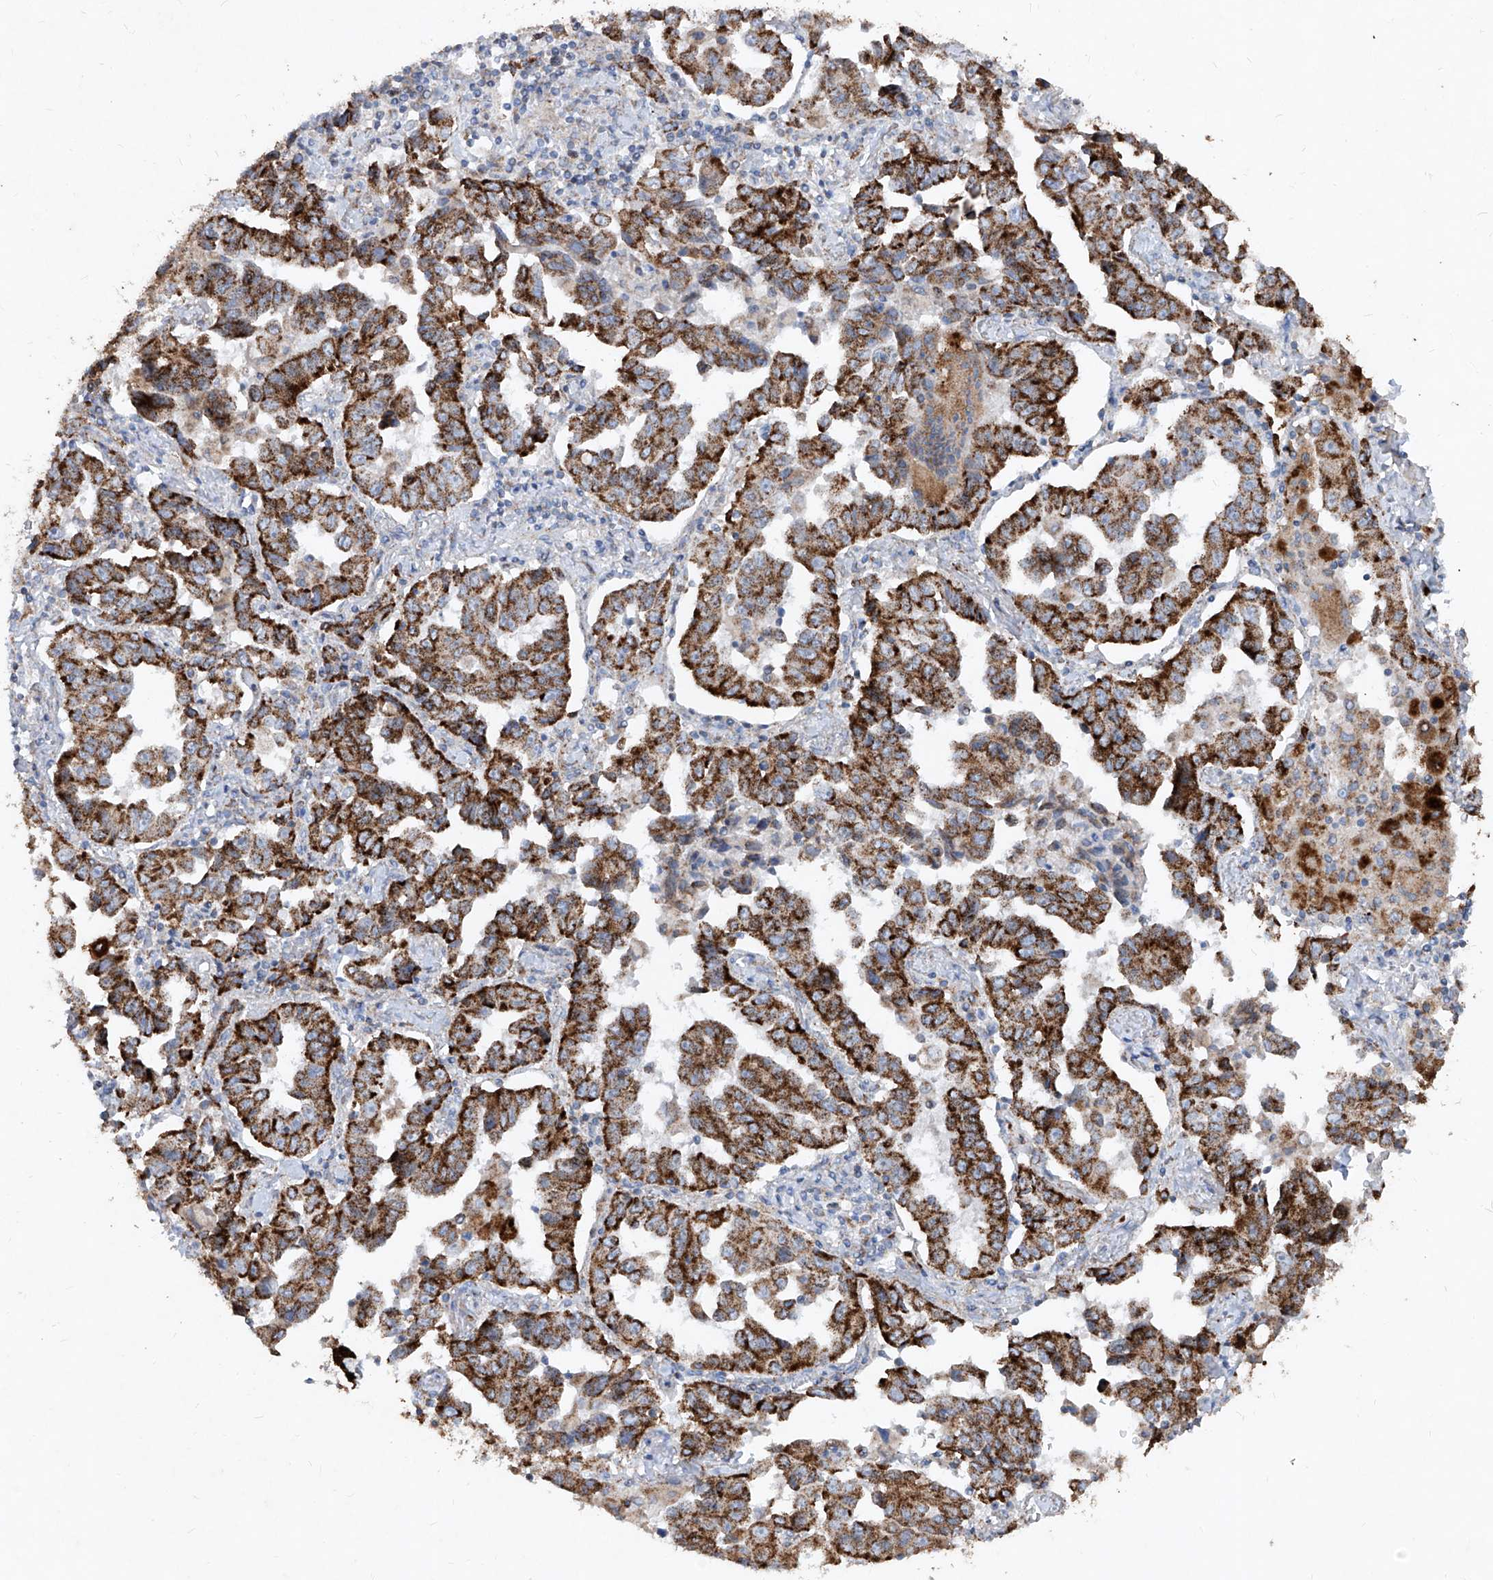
{"staining": {"intensity": "strong", "quantity": ">75%", "location": "cytoplasmic/membranous"}, "tissue": "lung cancer", "cell_type": "Tumor cells", "image_type": "cancer", "snomed": [{"axis": "morphology", "description": "Adenocarcinoma, NOS"}, {"axis": "topography", "description": "Lung"}], "caption": "Protein staining of adenocarcinoma (lung) tissue exhibits strong cytoplasmic/membranous expression in about >75% of tumor cells.", "gene": "ABCD3", "patient": {"sex": "female", "age": 51}}